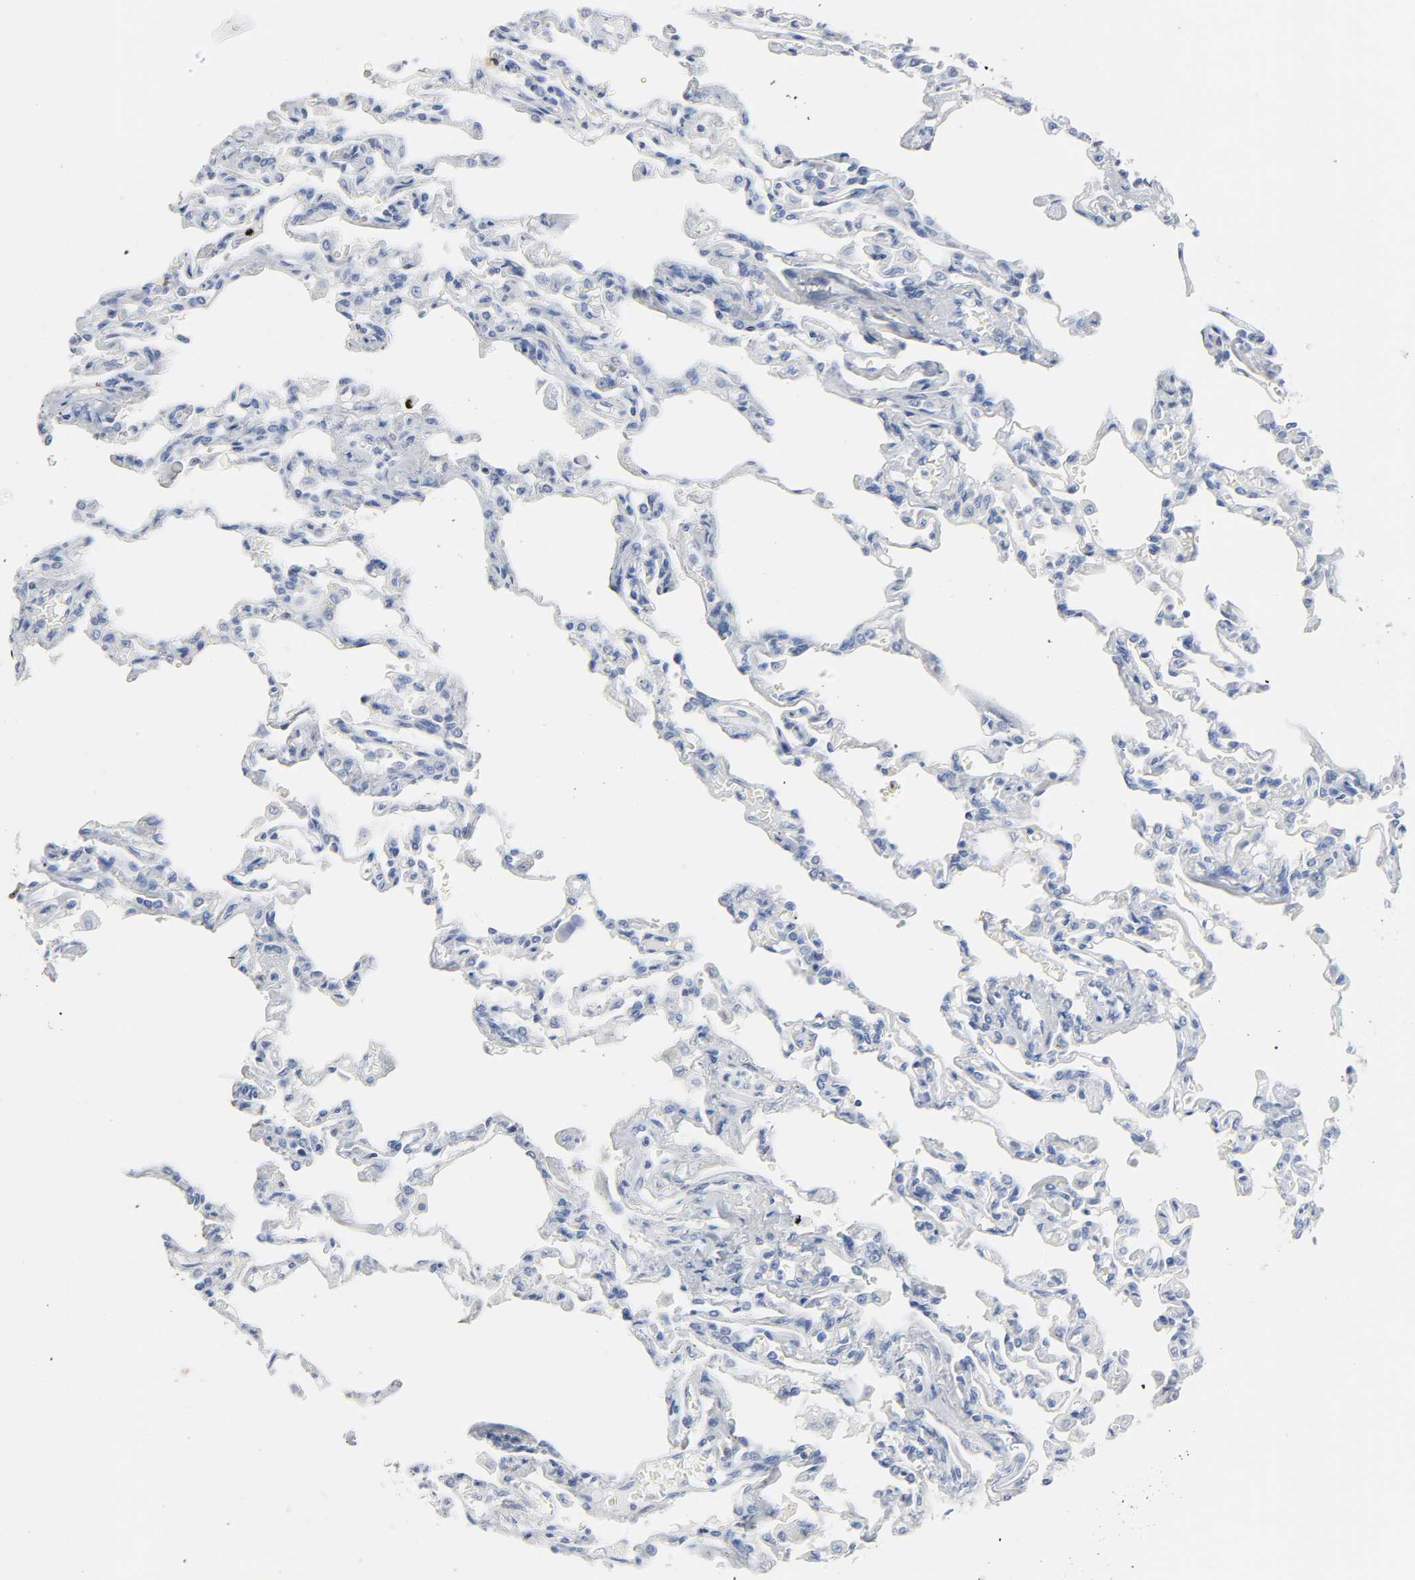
{"staining": {"intensity": "negative", "quantity": "none", "location": "none"}, "tissue": "lung", "cell_type": "Alveolar cells", "image_type": "normal", "snomed": [{"axis": "morphology", "description": "Normal tissue, NOS"}, {"axis": "topography", "description": "Lung"}], "caption": "The immunohistochemistry micrograph has no significant expression in alveolar cells of lung. (Stains: DAB immunohistochemistry (IHC) with hematoxylin counter stain, Microscopy: brightfield microscopy at high magnification).", "gene": "ACP3", "patient": {"sex": "male", "age": 21}}